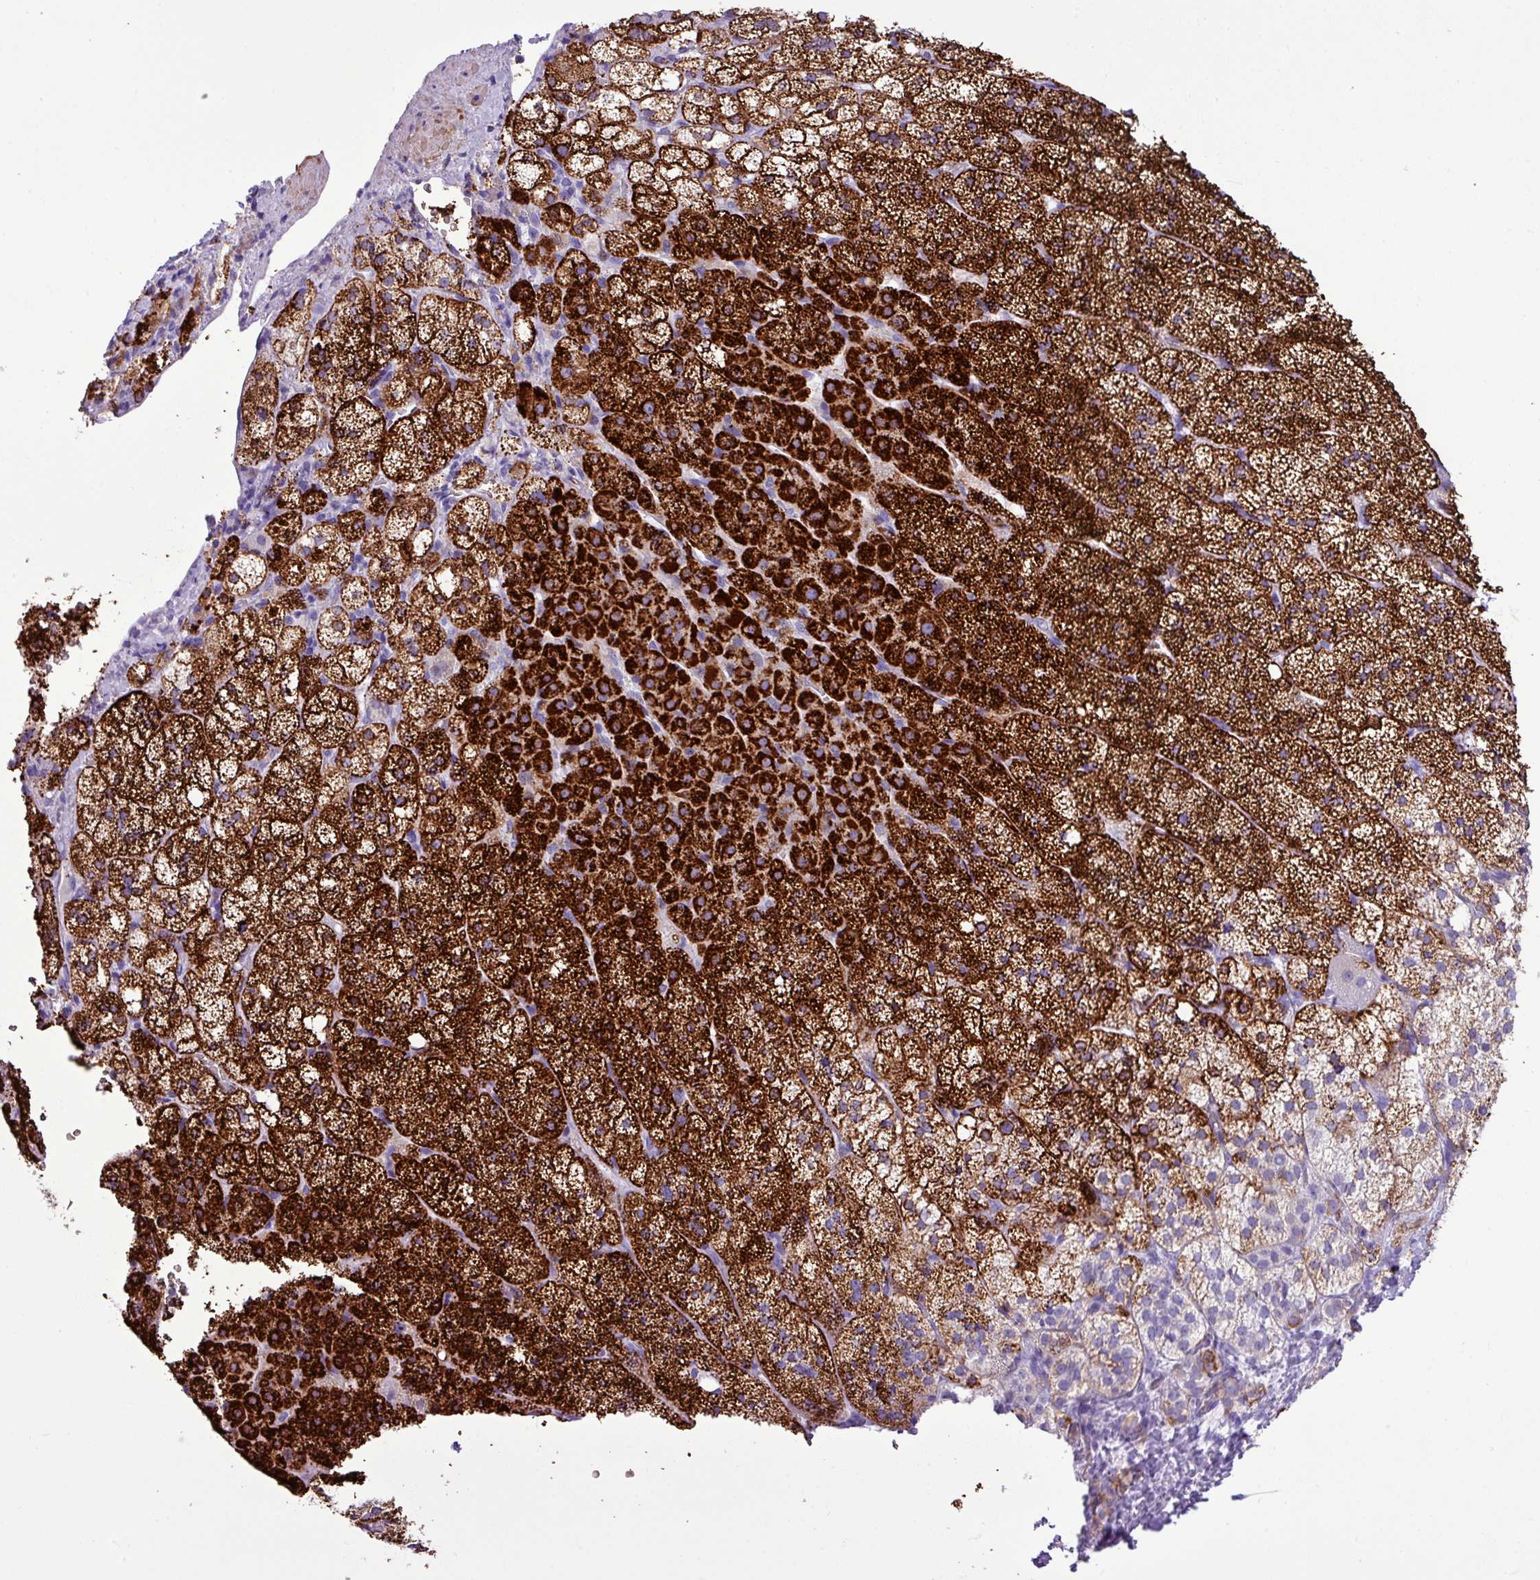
{"staining": {"intensity": "strong", "quantity": ">75%", "location": "cytoplasmic/membranous"}, "tissue": "adrenal gland", "cell_type": "Glandular cells", "image_type": "normal", "snomed": [{"axis": "morphology", "description": "Normal tissue, NOS"}, {"axis": "topography", "description": "Adrenal gland"}], "caption": "The immunohistochemical stain shows strong cytoplasmic/membranous expression in glandular cells of unremarkable adrenal gland.", "gene": "ZSCAN5A", "patient": {"sex": "male", "age": 53}}